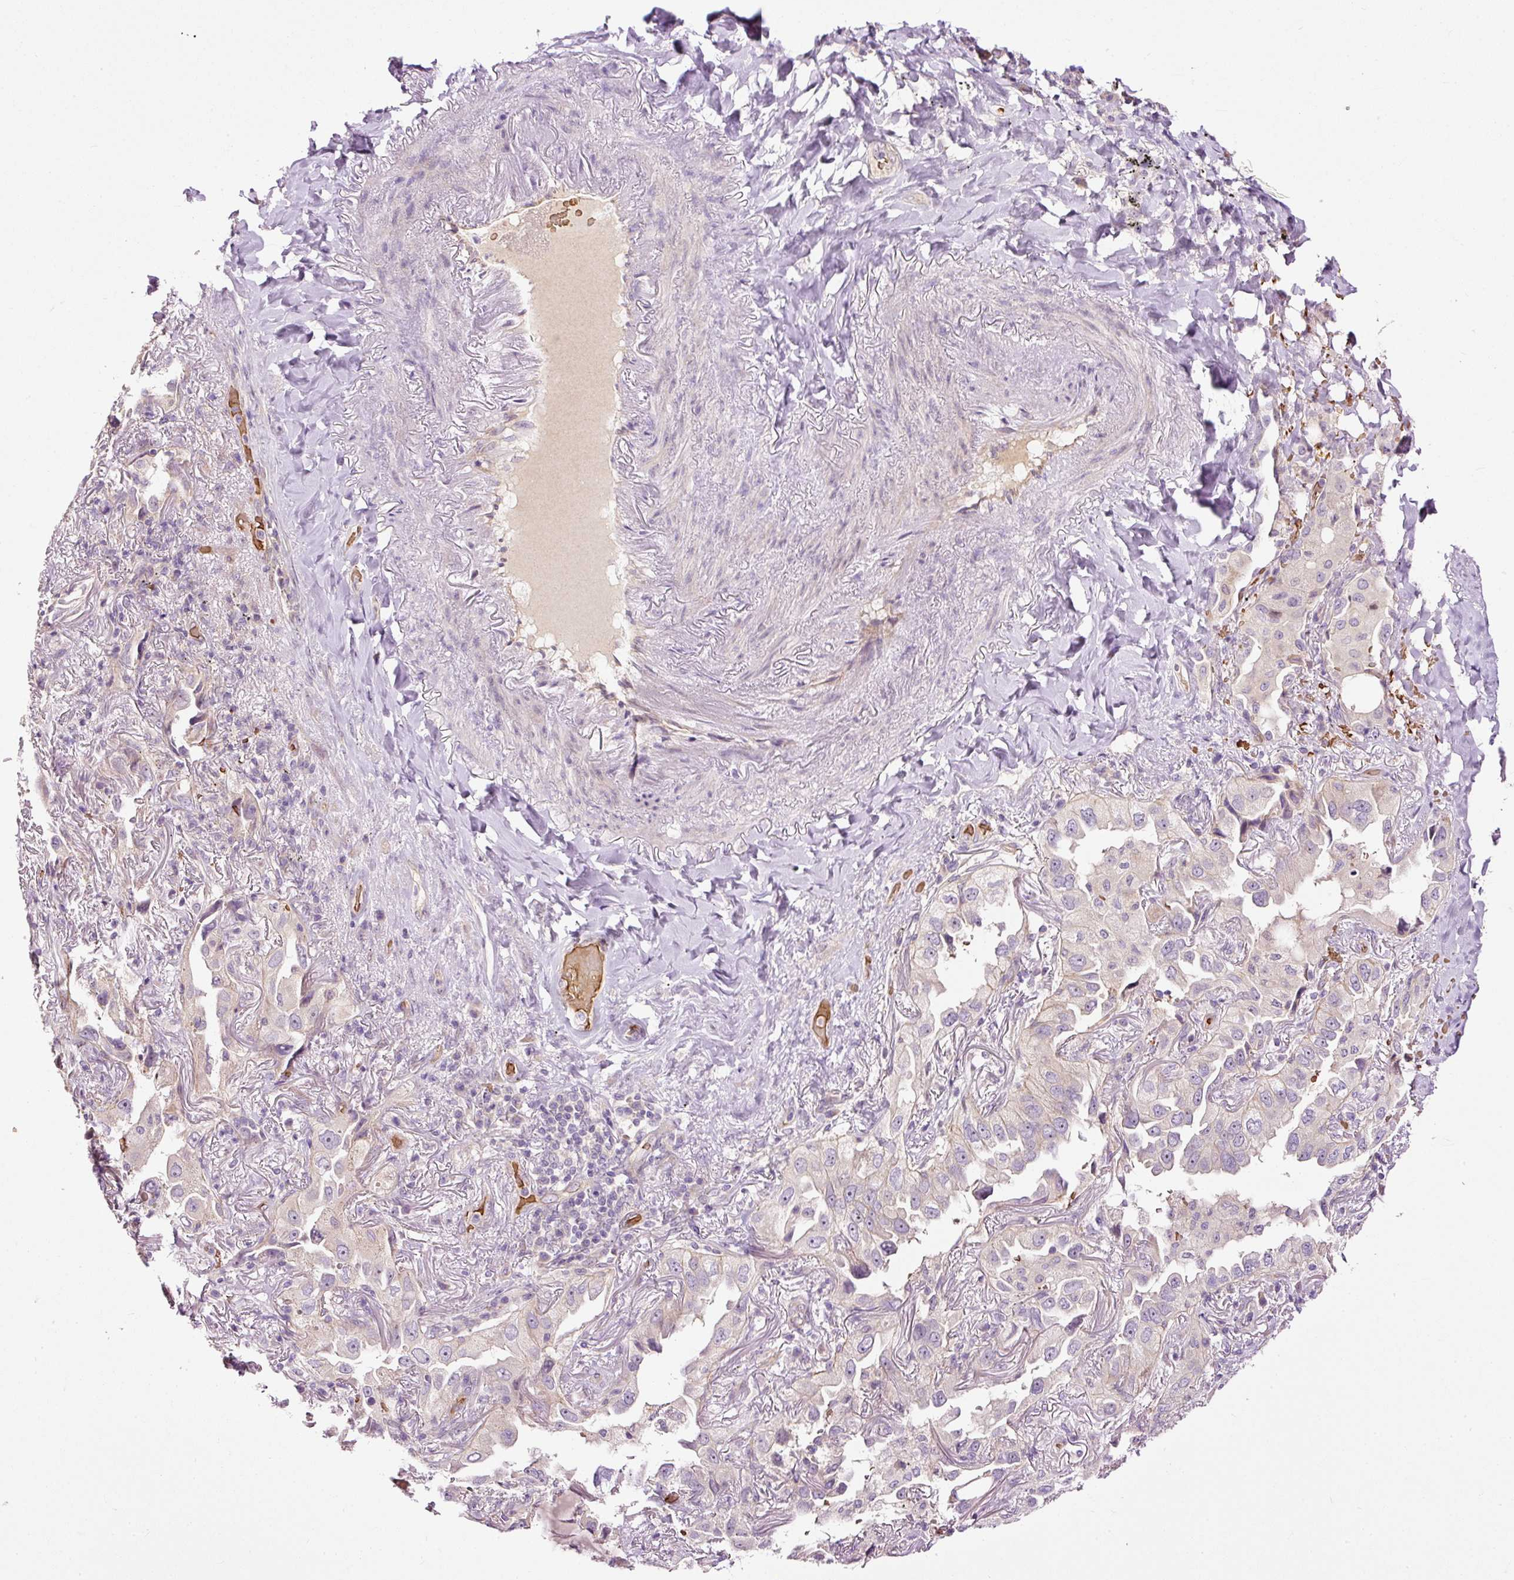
{"staining": {"intensity": "negative", "quantity": "none", "location": "none"}, "tissue": "lung cancer", "cell_type": "Tumor cells", "image_type": "cancer", "snomed": [{"axis": "morphology", "description": "Adenocarcinoma, NOS"}, {"axis": "topography", "description": "Lung"}], "caption": "Immunohistochemistry (IHC) of adenocarcinoma (lung) demonstrates no staining in tumor cells.", "gene": "USHBP1", "patient": {"sex": "female", "age": 69}}